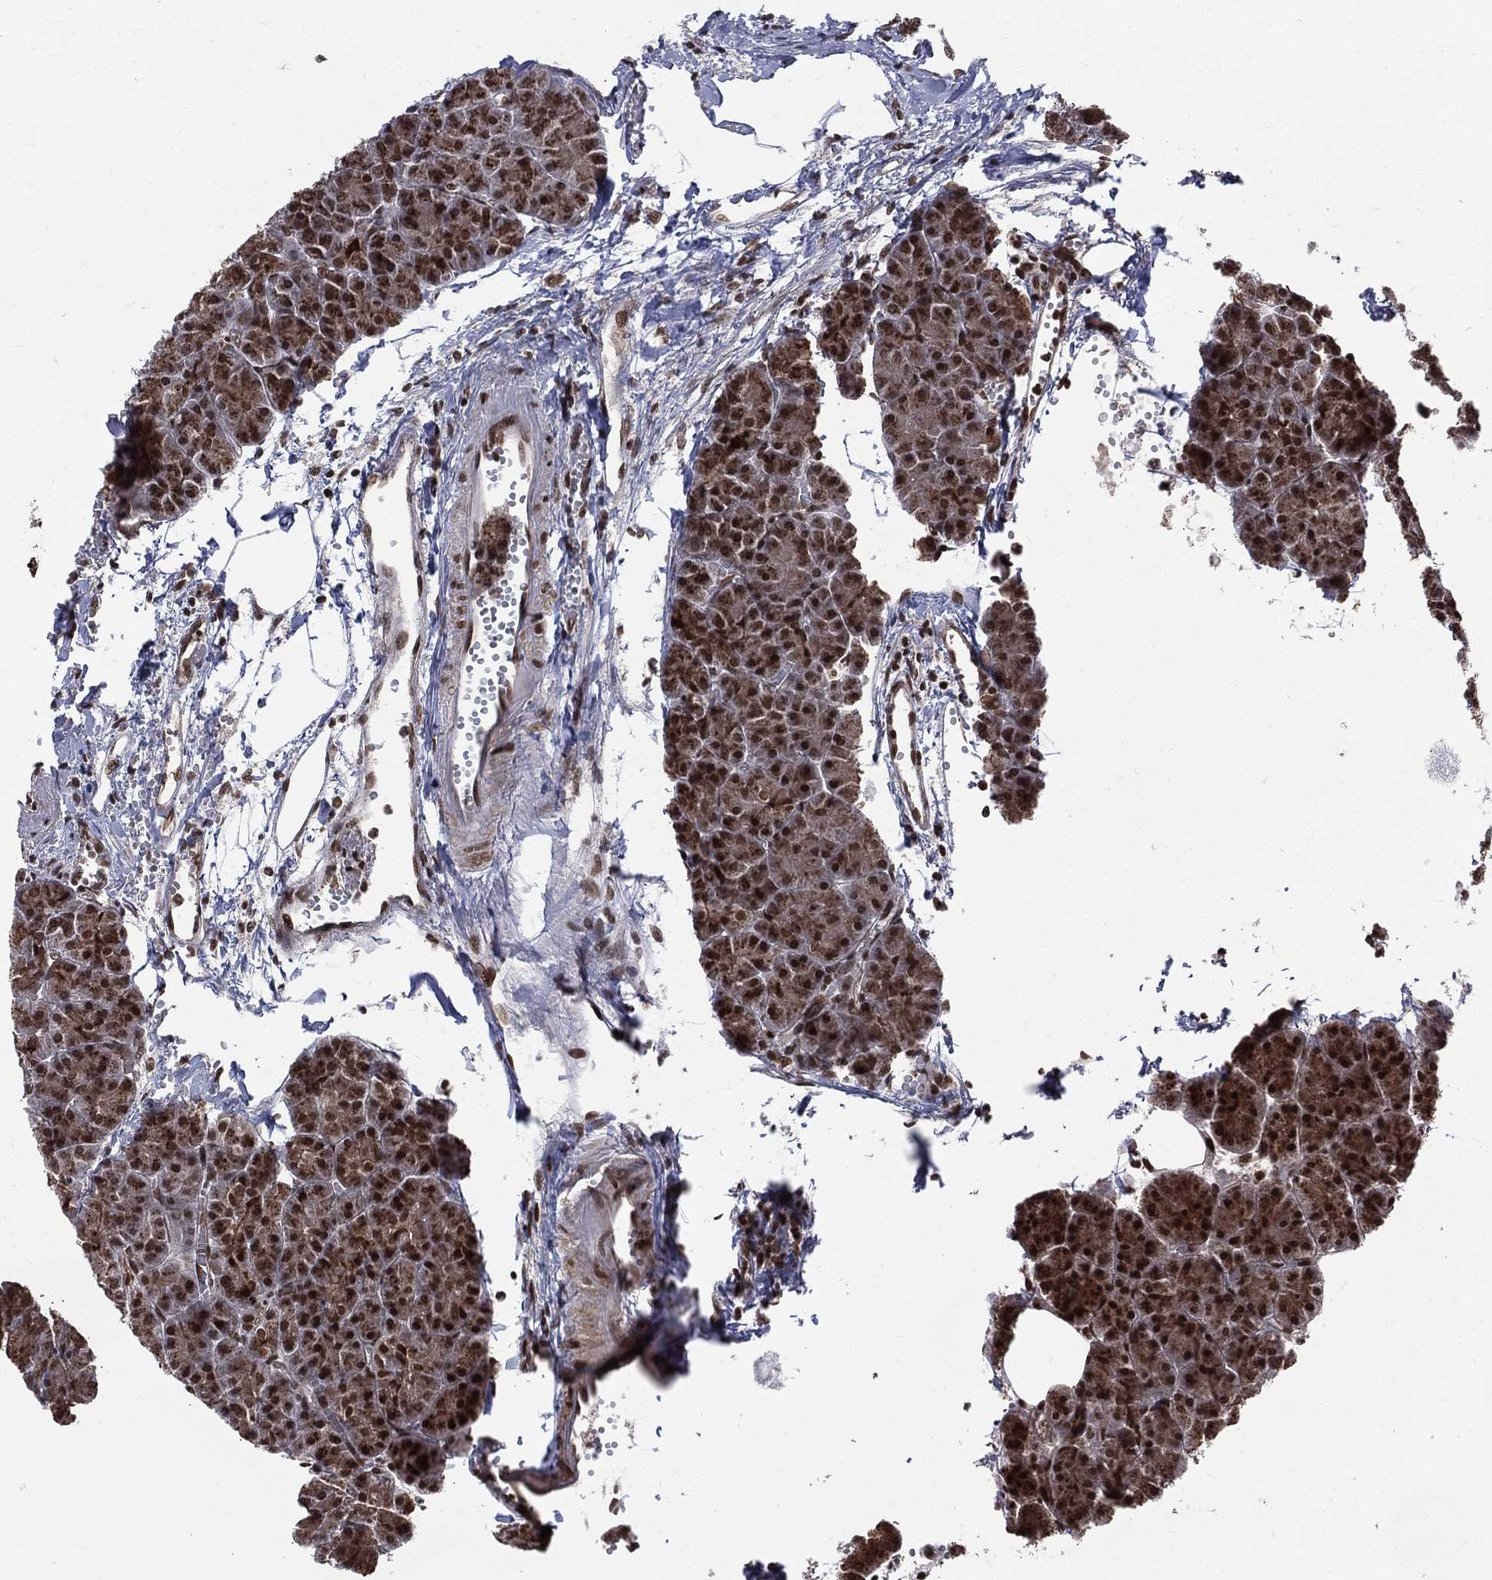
{"staining": {"intensity": "moderate", "quantity": ">75%", "location": "cytoplasmic/membranous,nuclear"}, "tissue": "pancreas", "cell_type": "Exocrine glandular cells", "image_type": "normal", "snomed": [{"axis": "morphology", "description": "Normal tissue, NOS"}, {"axis": "topography", "description": "Pancreas"}], "caption": "Immunohistochemistry staining of normal pancreas, which demonstrates medium levels of moderate cytoplasmic/membranous,nuclear expression in approximately >75% of exocrine glandular cells indicating moderate cytoplasmic/membranous,nuclear protein staining. The staining was performed using DAB (3,3'-diaminobenzidine) (brown) for protein detection and nuclei were counterstained in hematoxylin (blue).", "gene": "SMC3", "patient": {"sex": "male", "age": 61}}